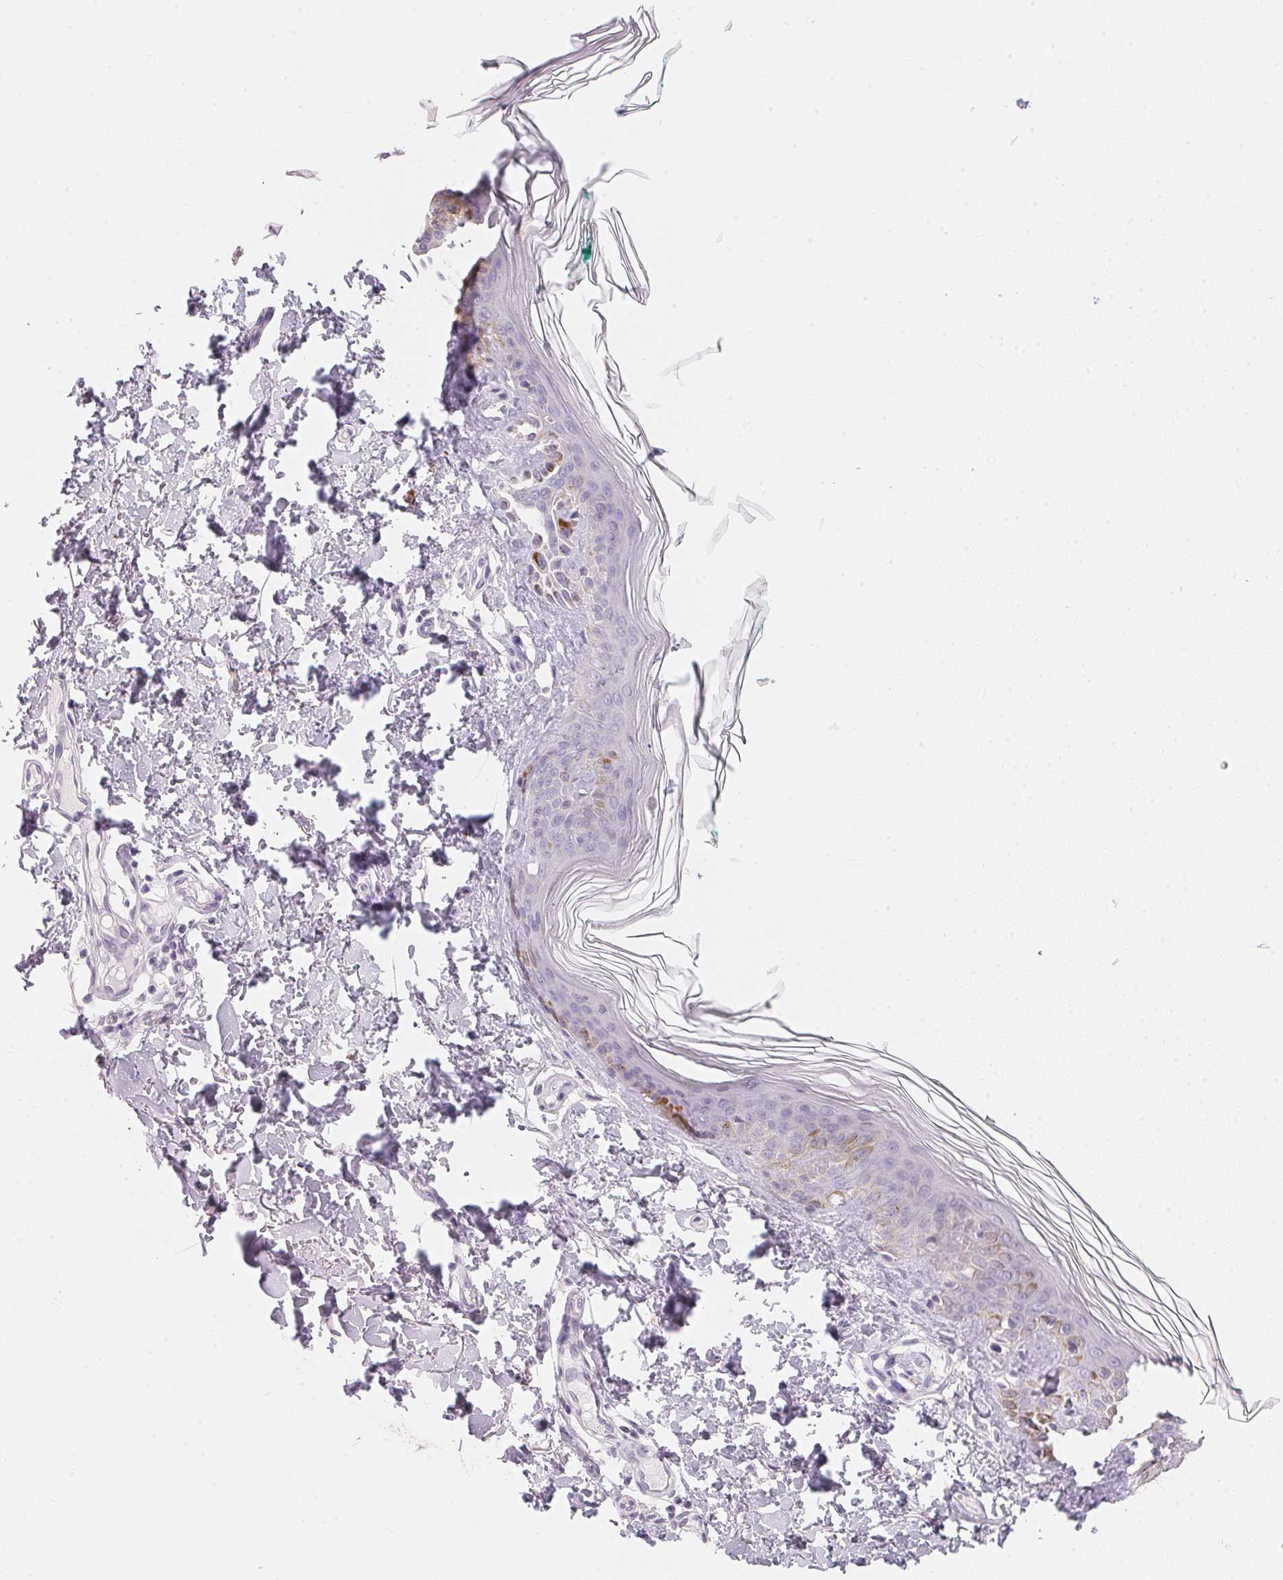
{"staining": {"intensity": "negative", "quantity": "none", "location": "none"}, "tissue": "skin", "cell_type": "Fibroblasts", "image_type": "normal", "snomed": [{"axis": "morphology", "description": "Normal tissue, NOS"}, {"axis": "topography", "description": "Skin"}, {"axis": "topography", "description": "Peripheral nerve tissue"}], "caption": "Immunohistochemical staining of normal human skin displays no significant staining in fibroblasts.", "gene": "ACP3", "patient": {"sex": "female", "age": 45}}